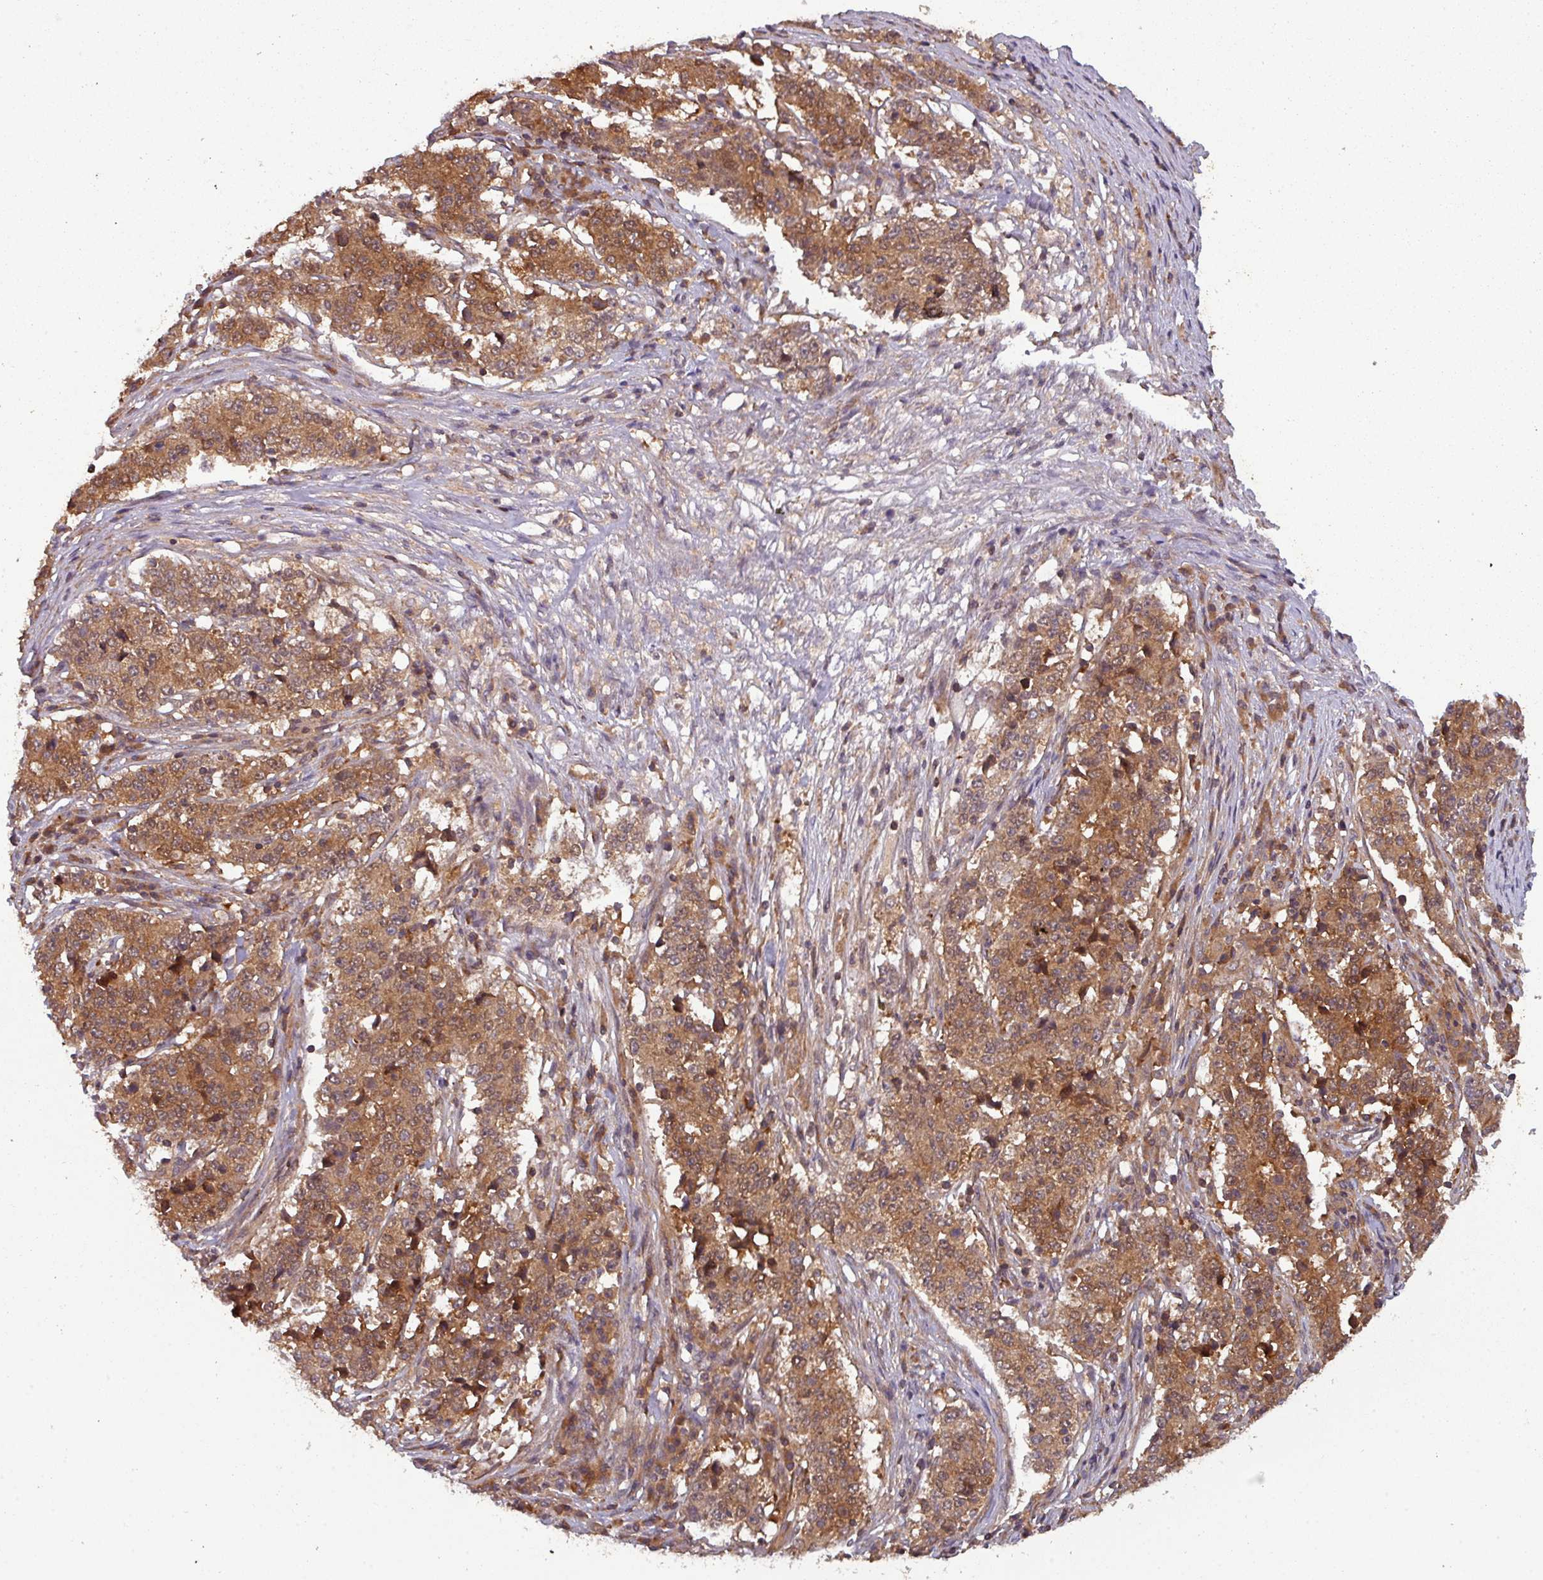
{"staining": {"intensity": "strong", "quantity": ">75%", "location": "cytoplasmic/membranous"}, "tissue": "stomach cancer", "cell_type": "Tumor cells", "image_type": "cancer", "snomed": [{"axis": "morphology", "description": "Adenocarcinoma, NOS"}, {"axis": "topography", "description": "Stomach"}], "caption": "Immunohistochemistry (IHC) micrograph of adenocarcinoma (stomach) stained for a protein (brown), which reveals high levels of strong cytoplasmic/membranous positivity in about >75% of tumor cells.", "gene": "GSKIP", "patient": {"sex": "male", "age": 59}}